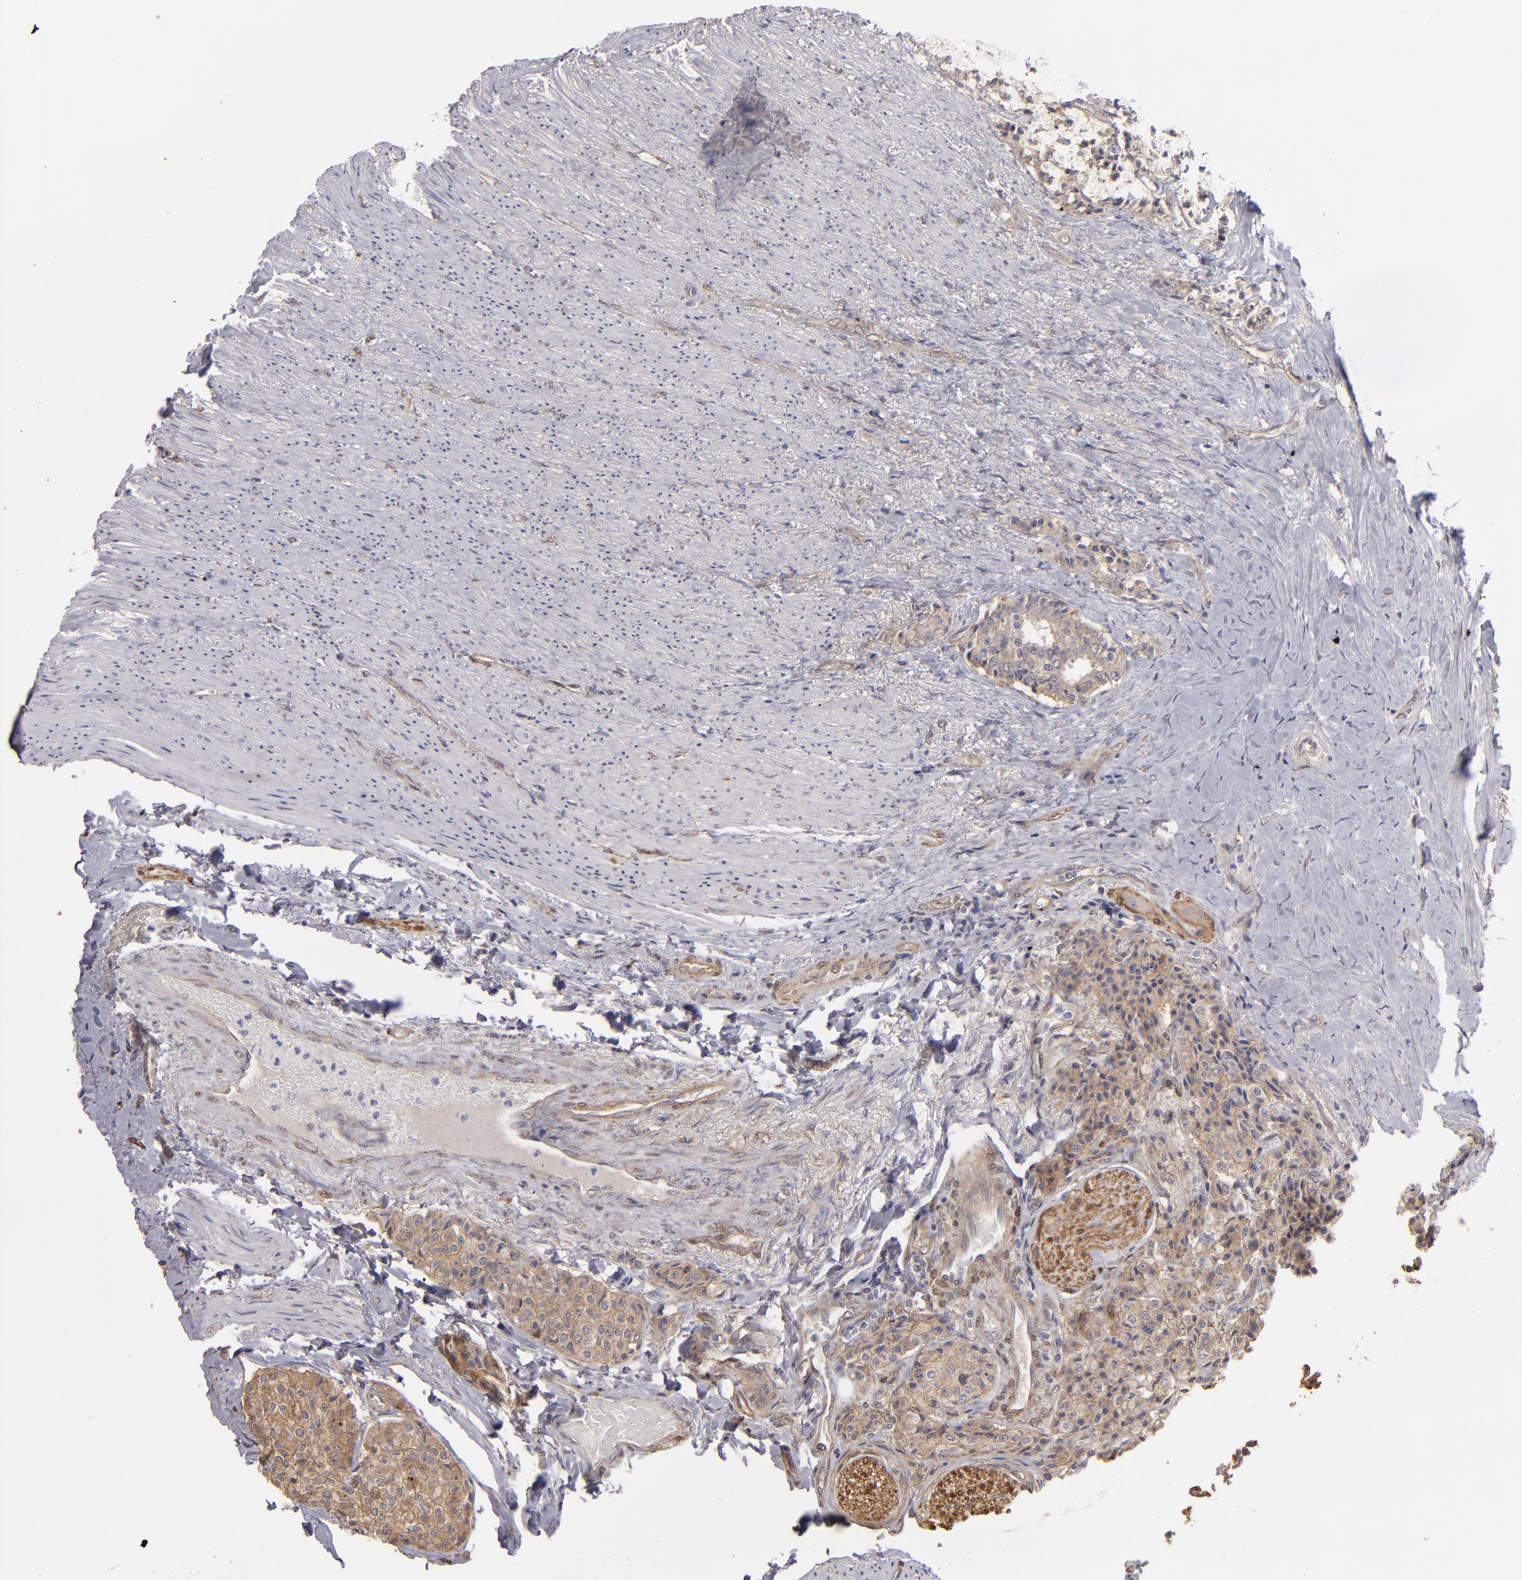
{"staining": {"intensity": "weak", "quantity": ">75%", "location": "cytoplasmic/membranous"}, "tissue": "carcinoid", "cell_type": "Tumor cells", "image_type": "cancer", "snomed": [{"axis": "morphology", "description": "Carcinoid, malignant, NOS"}, {"axis": "topography", "description": "Colon"}], "caption": "Protein staining by immunohistochemistry (IHC) exhibits weak cytoplasmic/membranous expression in about >75% of tumor cells in carcinoid. The staining was performed using DAB, with brown indicating positive protein expression. Nuclei are stained blue with hematoxylin.", "gene": "NDRG2", "patient": {"sex": "female", "age": 61}}